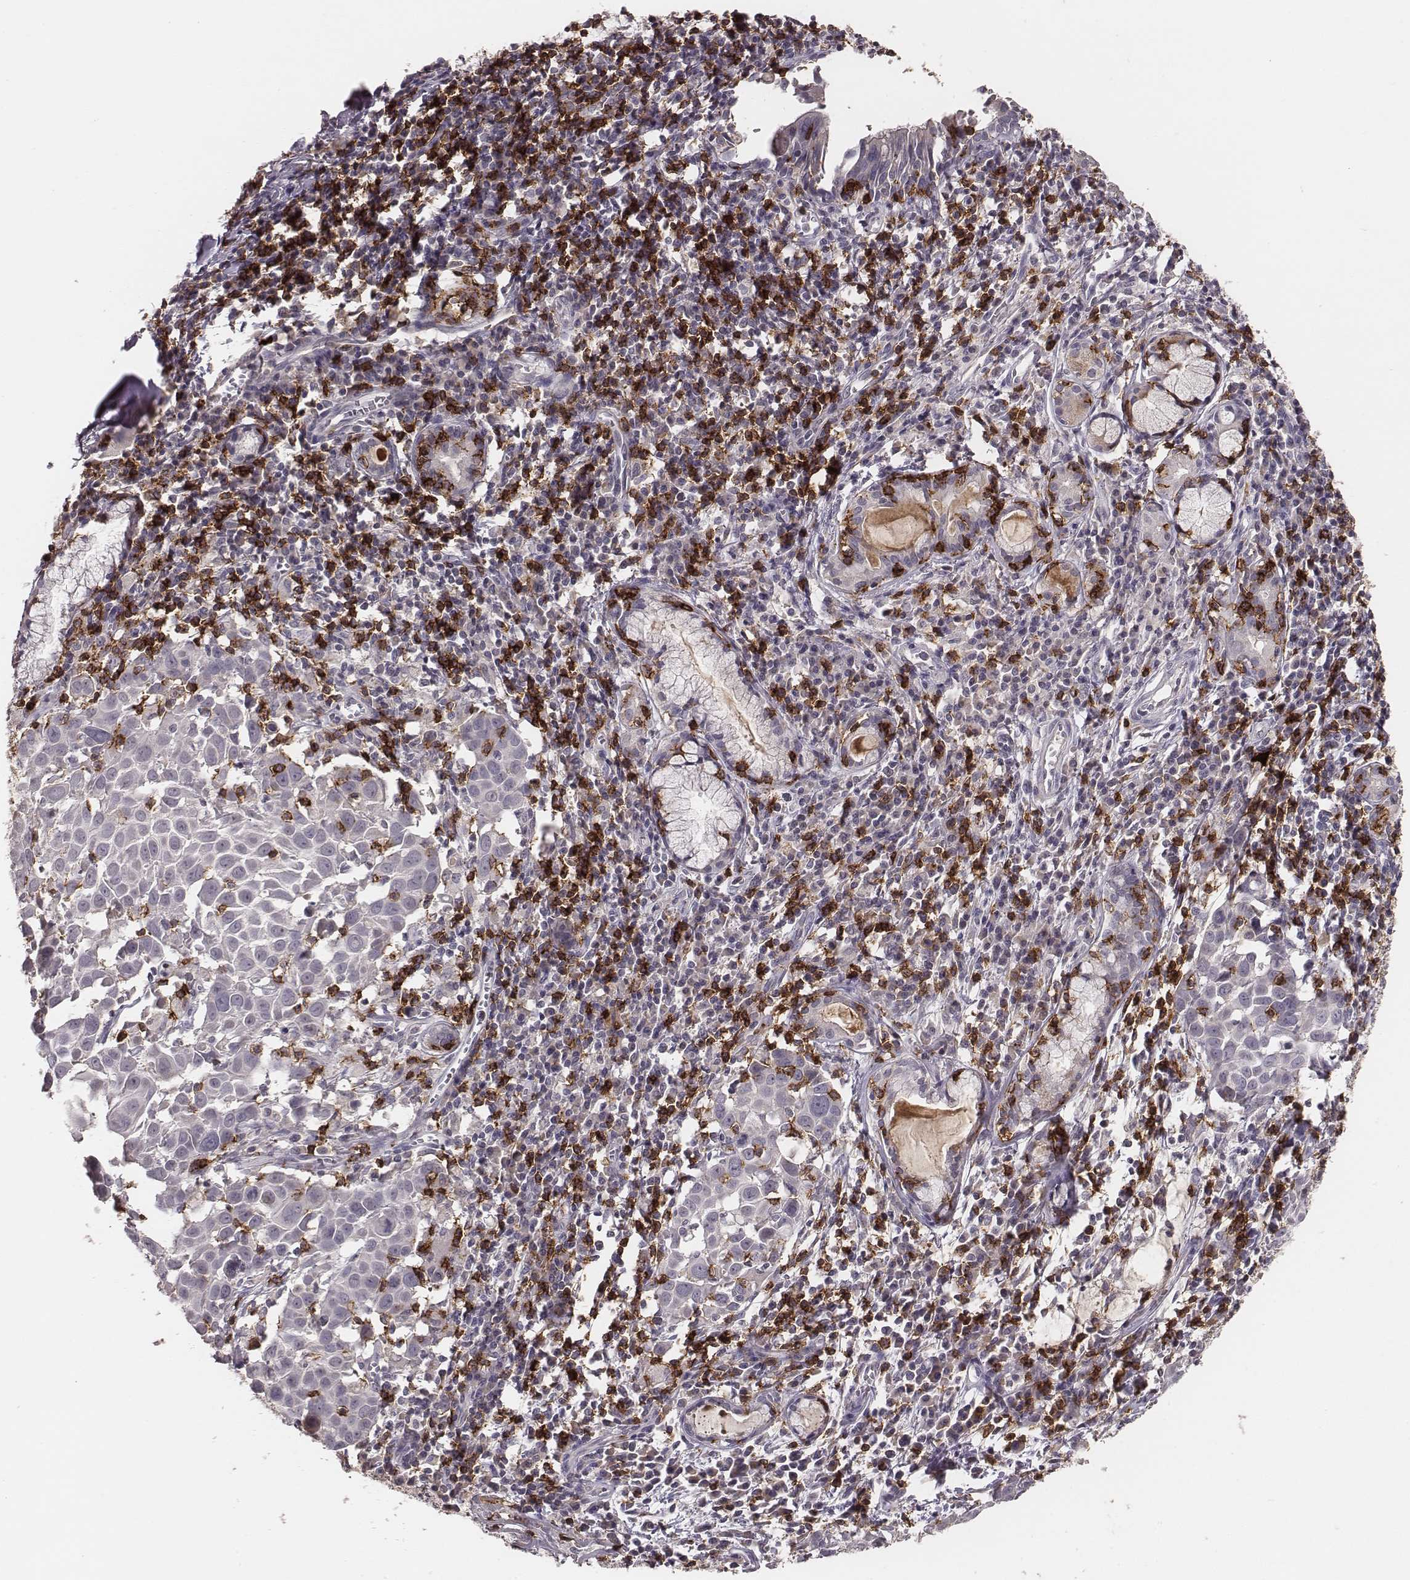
{"staining": {"intensity": "negative", "quantity": "none", "location": "none"}, "tissue": "lung cancer", "cell_type": "Tumor cells", "image_type": "cancer", "snomed": [{"axis": "morphology", "description": "Squamous cell carcinoma, NOS"}, {"axis": "topography", "description": "Lung"}], "caption": "This is an IHC histopathology image of squamous cell carcinoma (lung). There is no expression in tumor cells.", "gene": "CD8A", "patient": {"sex": "male", "age": 57}}